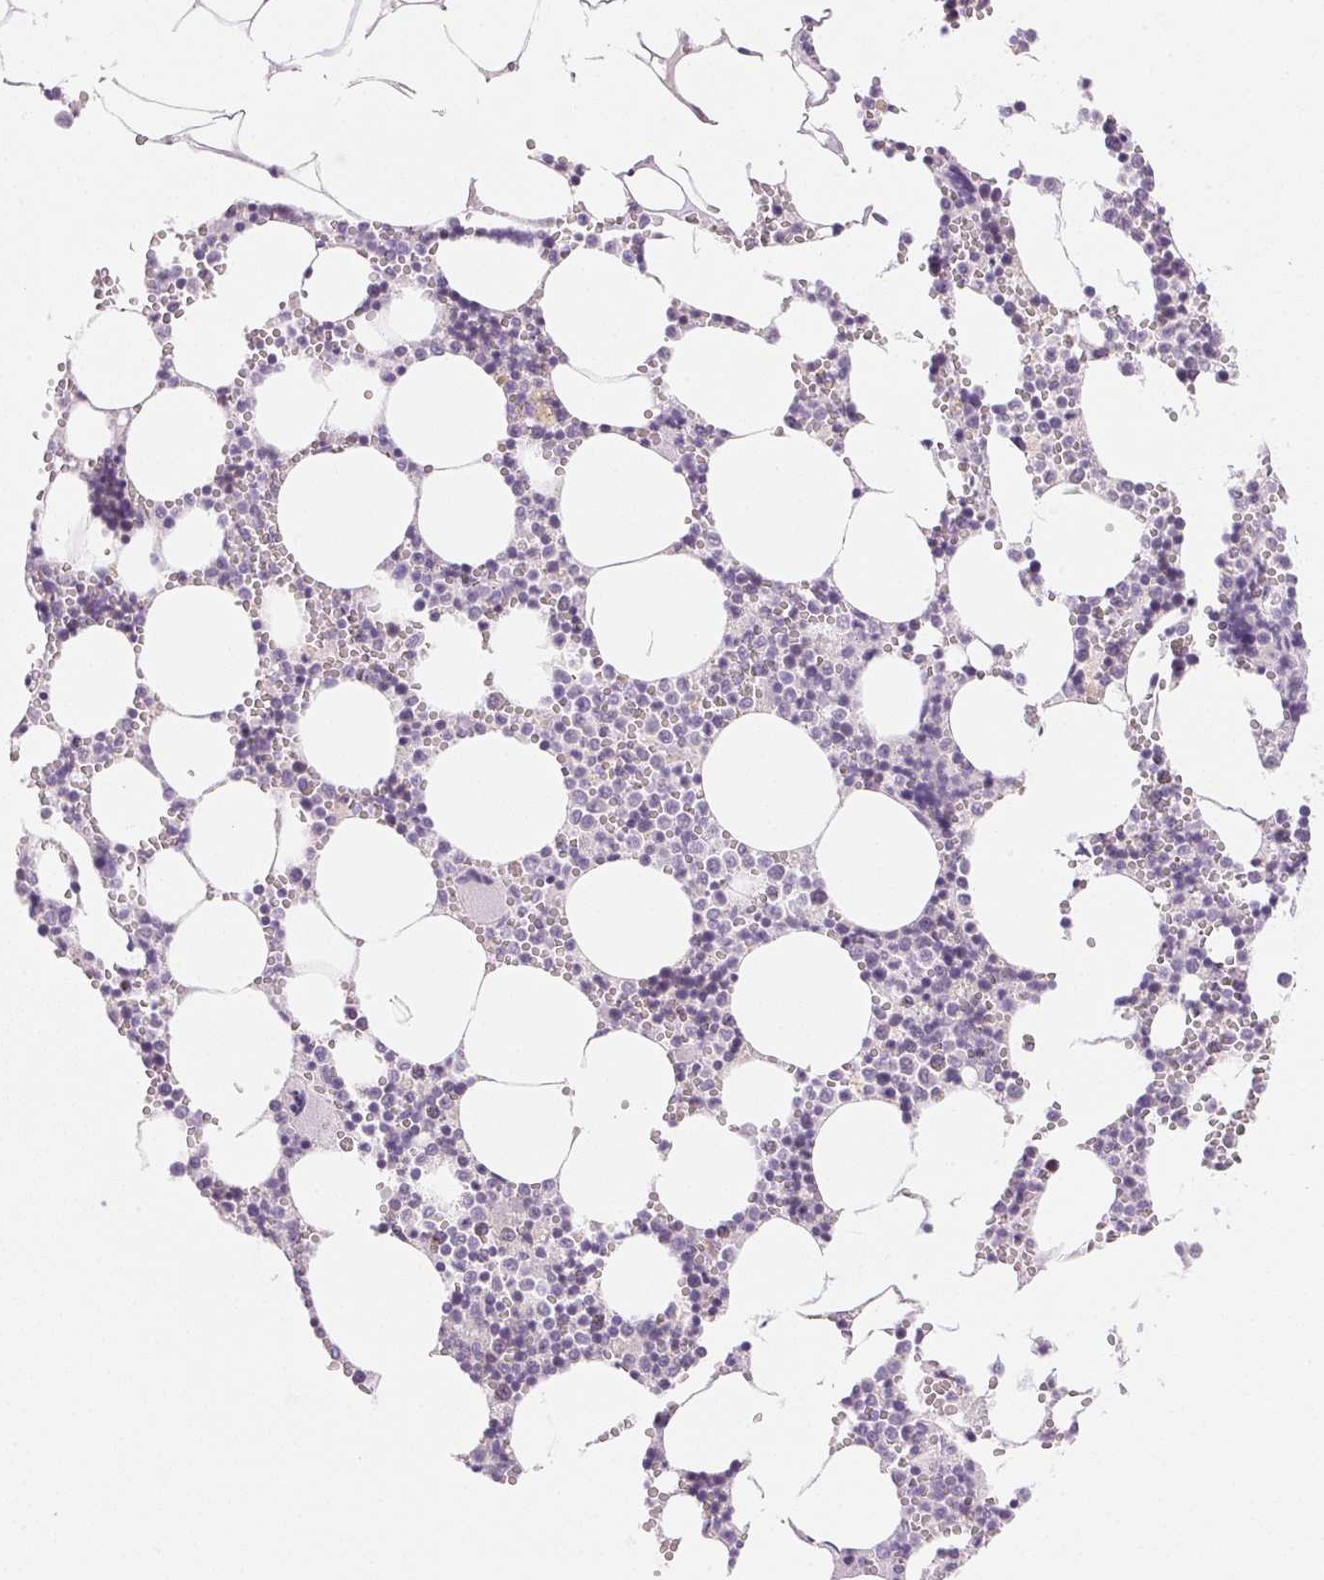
{"staining": {"intensity": "negative", "quantity": "none", "location": "none"}, "tissue": "bone marrow", "cell_type": "Hematopoietic cells", "image_type": "normal", "snomed": [{"axis": "morphology", "description": "Normal tissue, NOS"}, {"axis": "topography", "description": "Bone marrow"}], "caption": "An immunohistochemistry micrograph of normal bone marrow is shown. There is no staining in hematopoietic cells of bone marrow. (Immunohistochemistry, brightfield microscopy, high magnification).", "gene": "SMTN", "patient": {"sex": "male", "age": 54}}